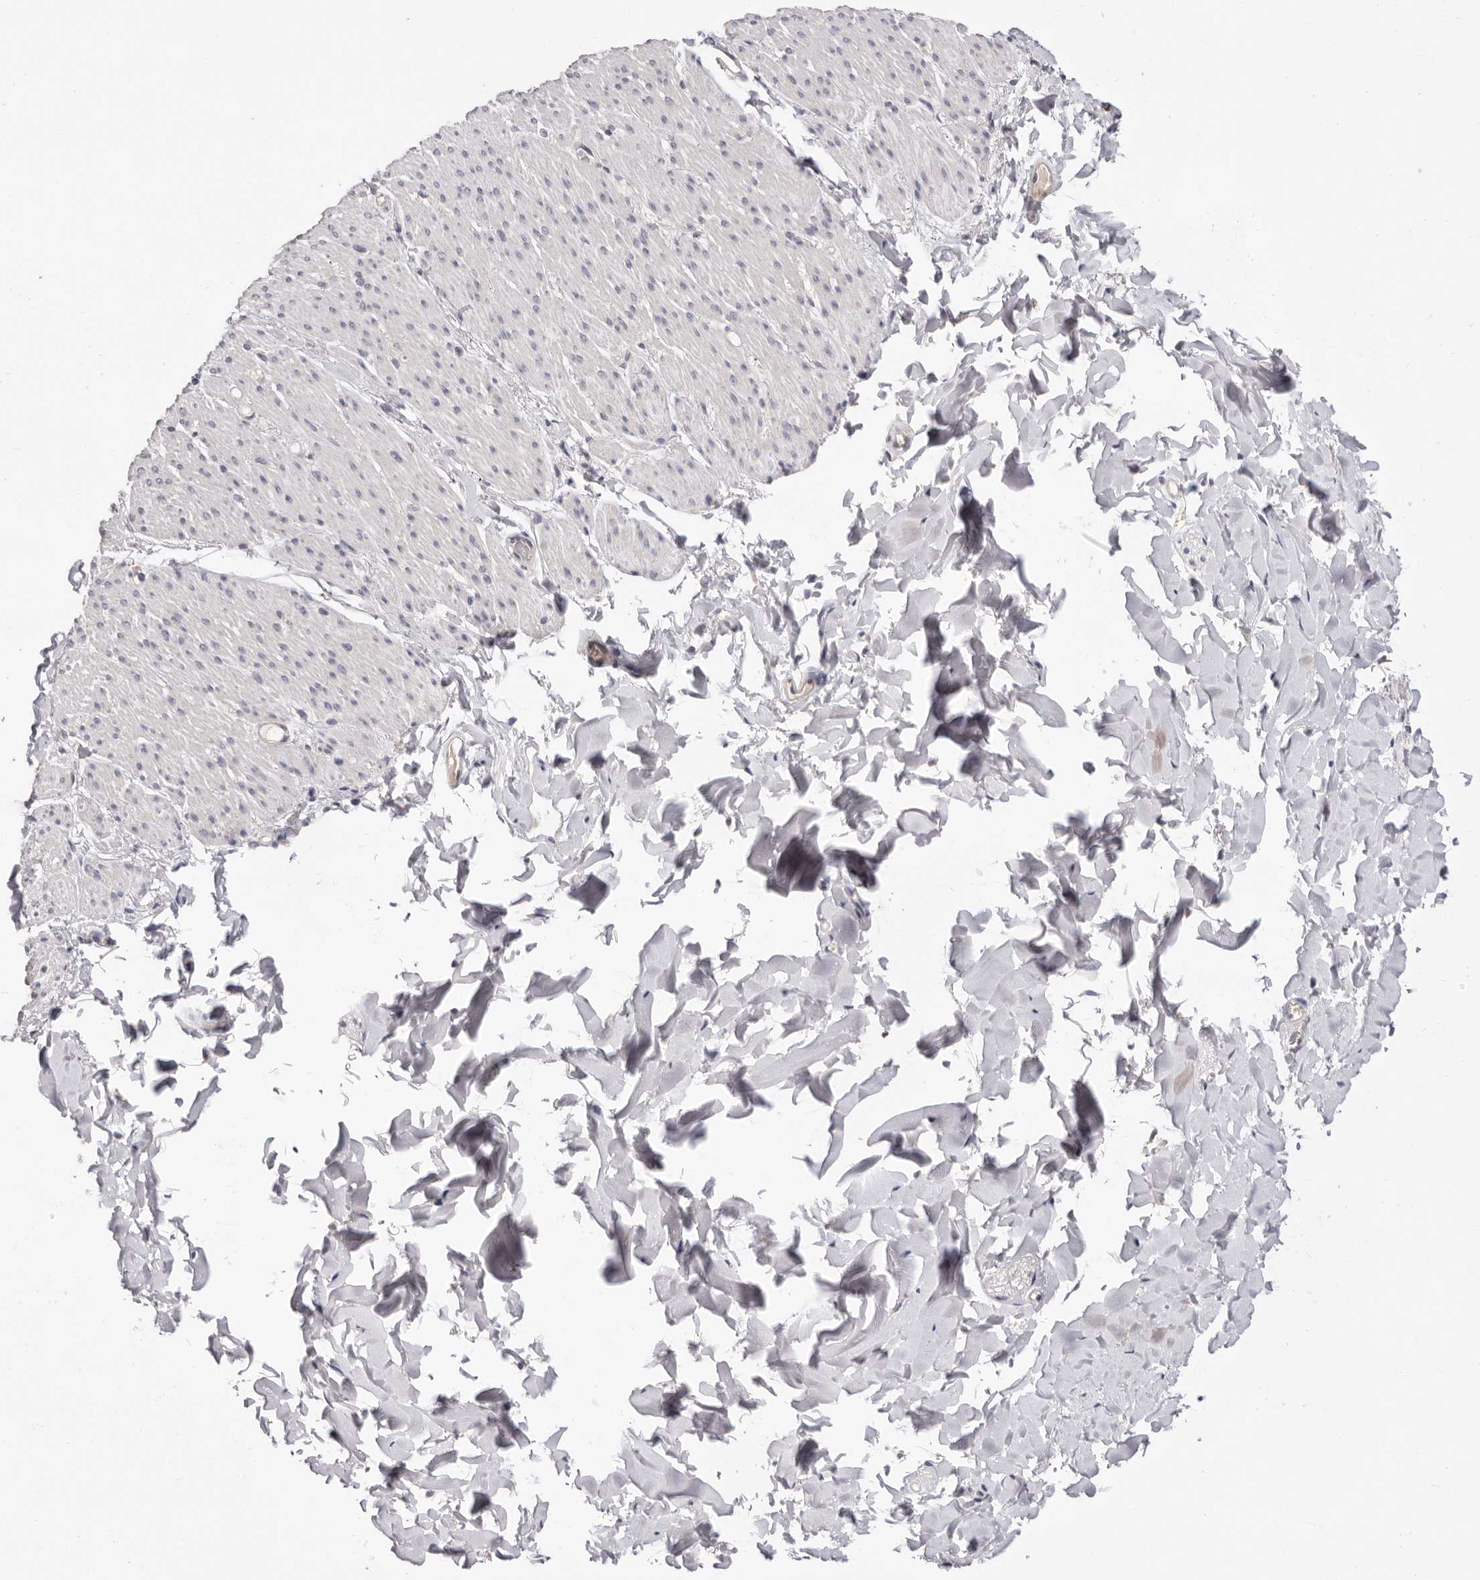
{"staining": {"intensity": "weak", "quantity": "<25%", "location": "cytoplasmic/membranous"}, "tissue": "smooth muscle", "cell_type": "Smooth muscle cells", "image_type": "normal", "snomed": [{"axis": "morphology", "description": "Normal tissue, NOS"}, {"axis": "topography", "description": "Colon"}, {"axis": "topography", "description": "Peripheral nerve tissue"}], "caption": "The immunohistochemistry (IHC) image has no significant staining in smooth muscle cells of smooth muscle. The staining was performed using DAB to visualize the protein expression in brown, while the nuclei were stained in blue with hematoxylin (Magnification: 20x).", "gene": "DOP1A", "patient": {"sex": "female", "age": 61}}